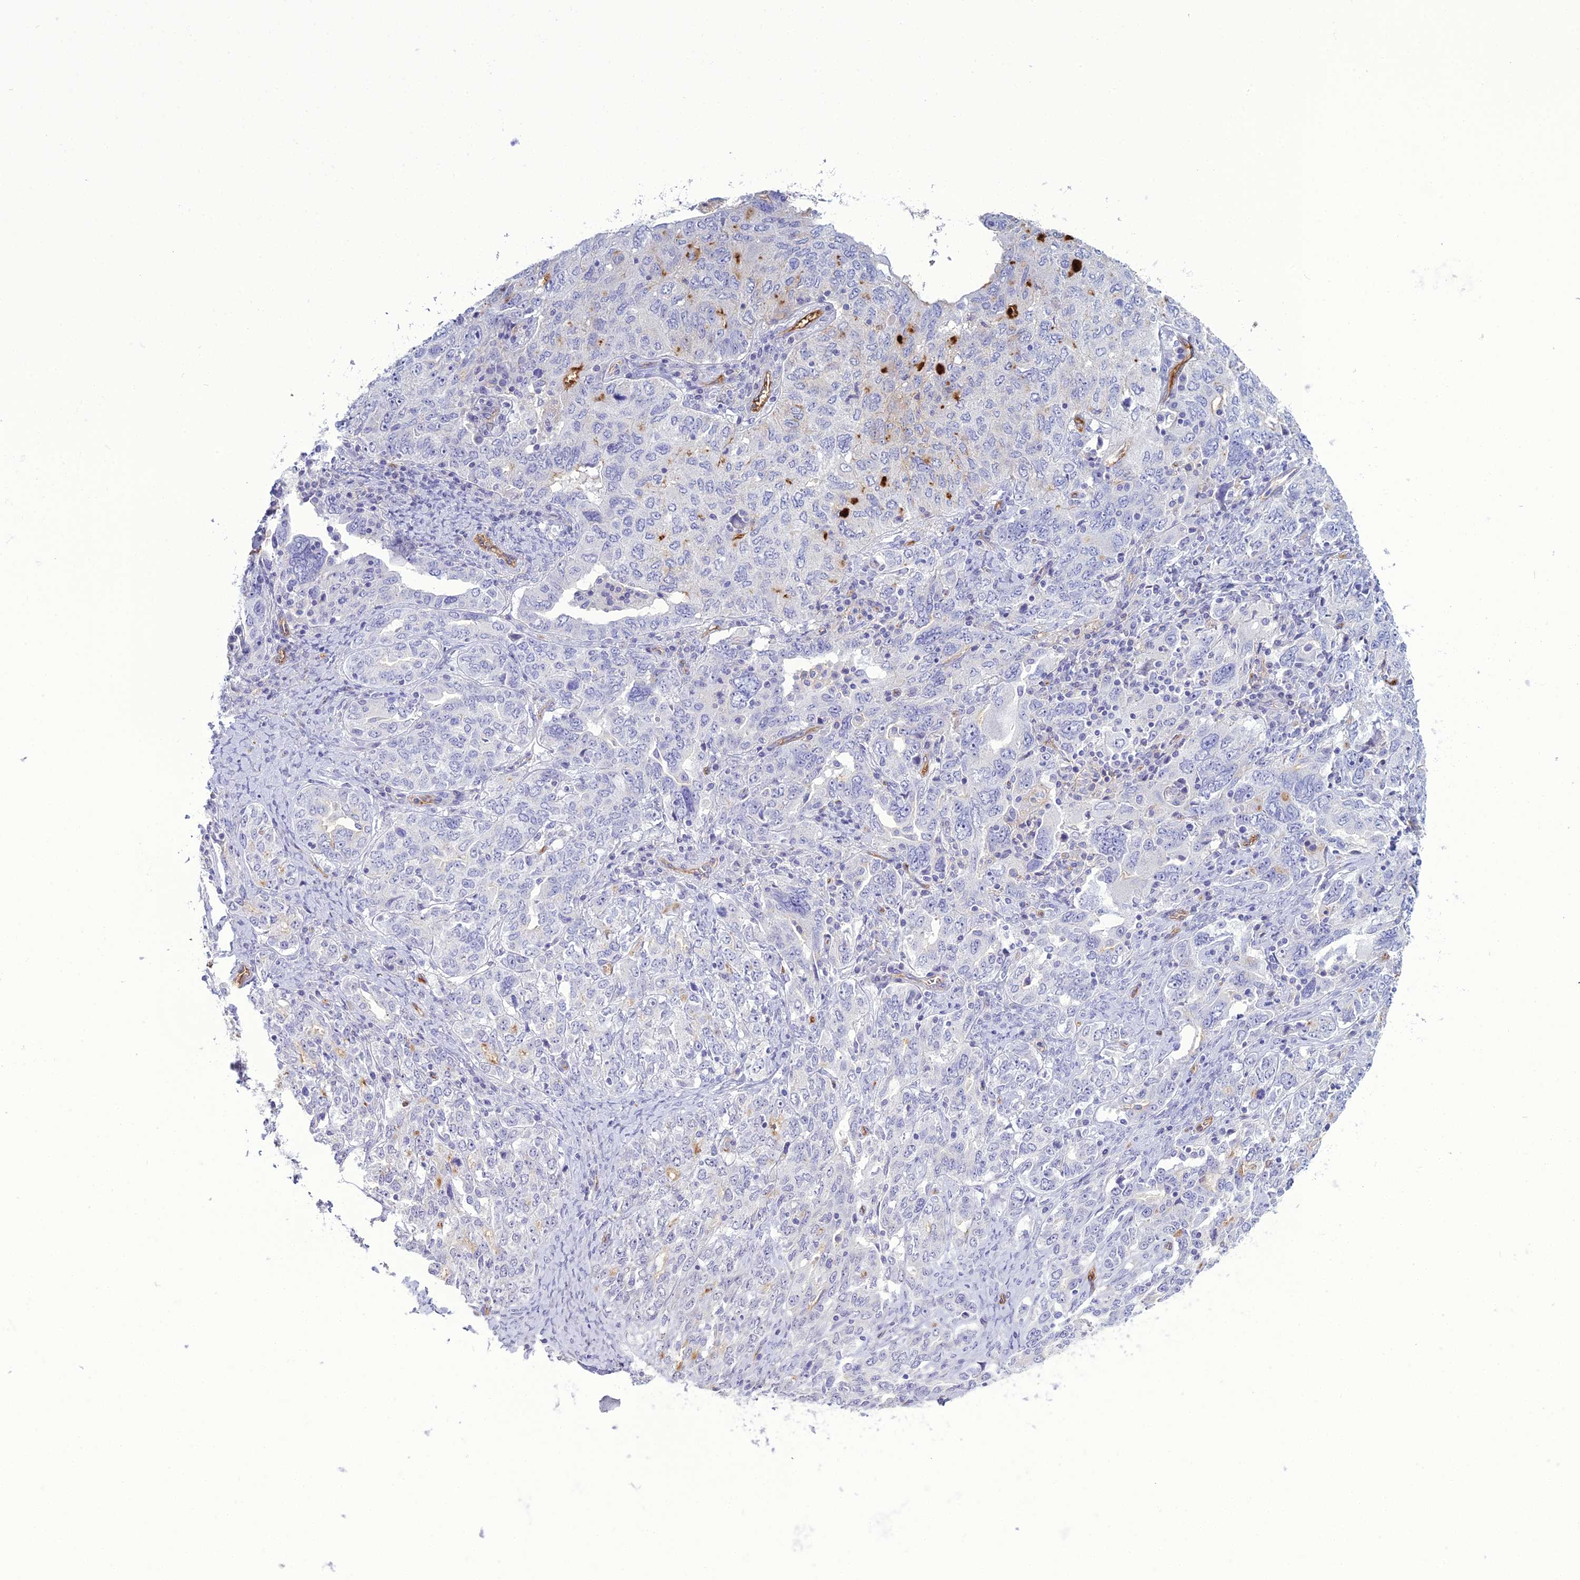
{"staining": {"intensity": "negative", "quantity": "none", "location": "none"}, "tissue": "ovarian cancer", "cell_type": "Tumor cells", "image_type": "cancer", "snomed": [{"axis": "morphology", "description": "Carcinoma, endometroid"}, {"axis": "topography", "description": "Ovary"}], "caption": "IHC of ovarian cancer displays no positivity in tumor cells.", "gene": "ACE", "patient": {"sex": "female", "age": 62}}